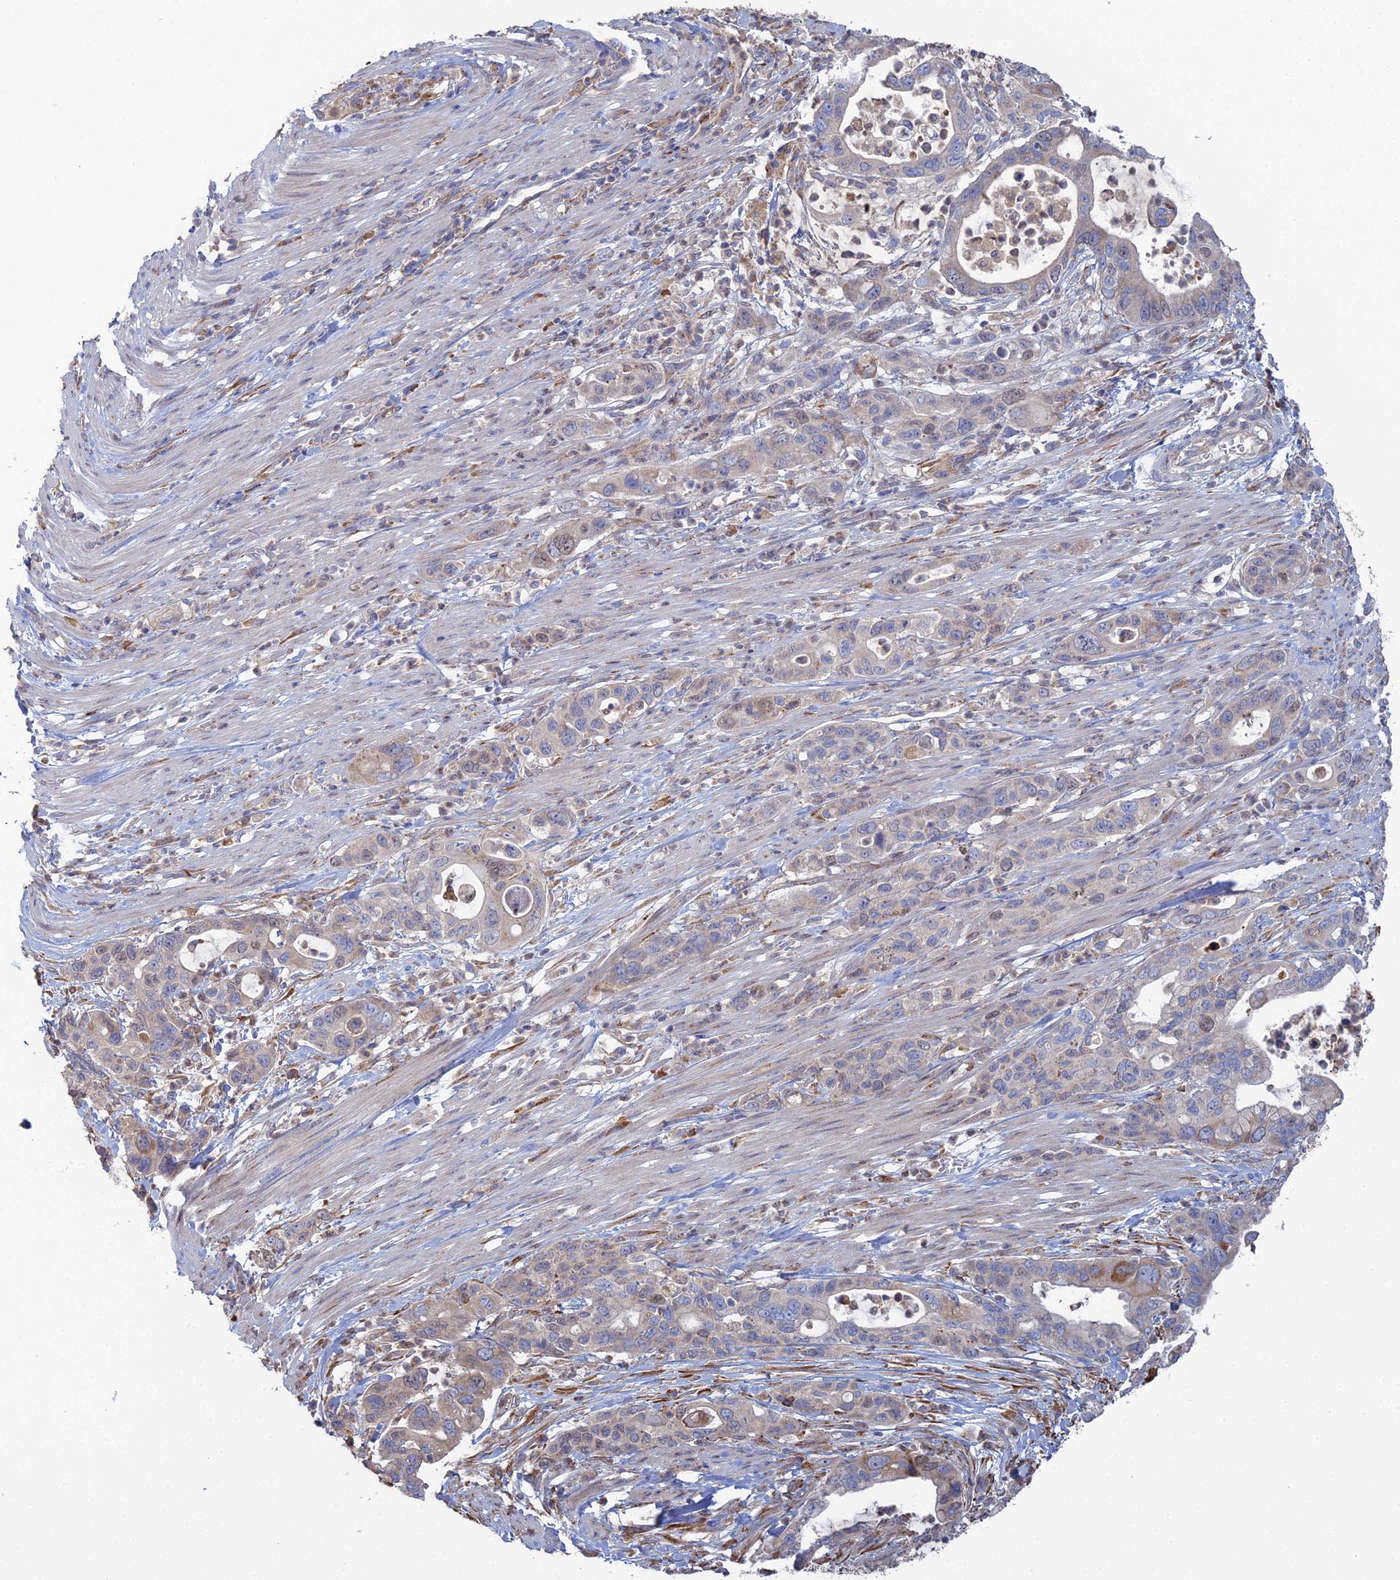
{"staining": {"intensity": "weak", "quantity": "<25%", "location": "cytoplasmic/membranous"}, "tissue": "pancreatic cancer", "cell_type": "Tumor cells", "image_type": "cancer", "snomed": [{"axis": "morphology", "description": "Adenocarcinoma, NOS"}, {"axis": "topography", "description": "Pancreas"}], "caption": "High power microscopy micrograph of an IHC micrograph of pancreatic cancer (adenocarcinoma), revealing no significant positivity in tumor cells.", "gene": "TRAPPC6A", "patient": {"sex": "female", "age": 71}}